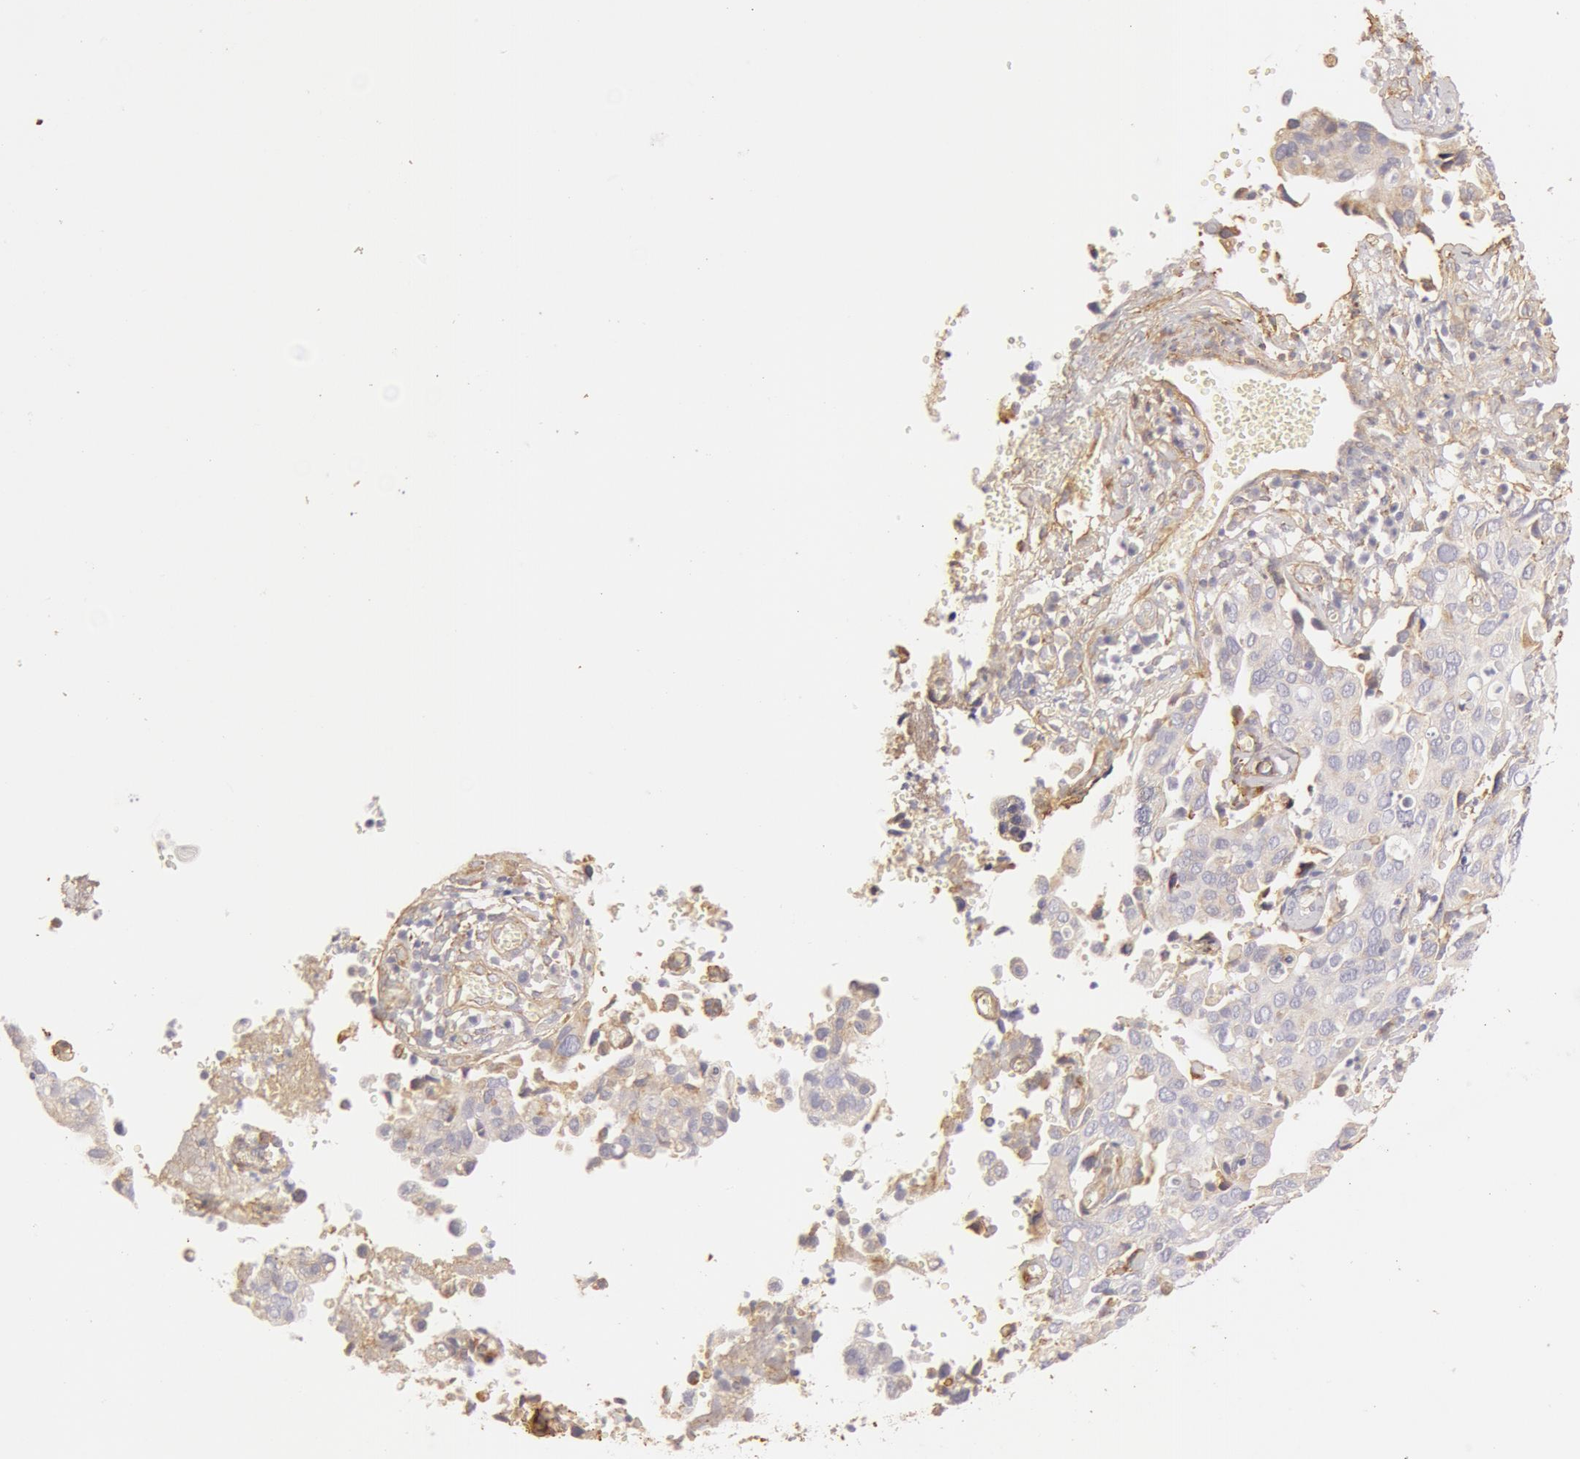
{"staining": {"intensity": "weak", "quantity": "<25%", "location": "cytoplasmic/membranous"}, "tissue": "cervical cancer", "cell_type": "Tumor cells", "image_type": "cancer", "snomed": [{"axis": "morphology", "description": "Normal tissue, NOS"}, {"axis": "morphology", "description": "Squamous cell carcinoma, NOS"}, {"axis": "topography", "description": "Cervix"}], "caption": "An immunohistochemistry (IHC) histopathology image of cervical cancer (squamous cell carcinoma) is shown. There is no staining in tumor cells of cervical cancer (squamous cell carcinoma). (IHC, brightfield microscopy, high magnification).", "gene": "COL4A1", "patient": {"sex": "female", "age": 45}}